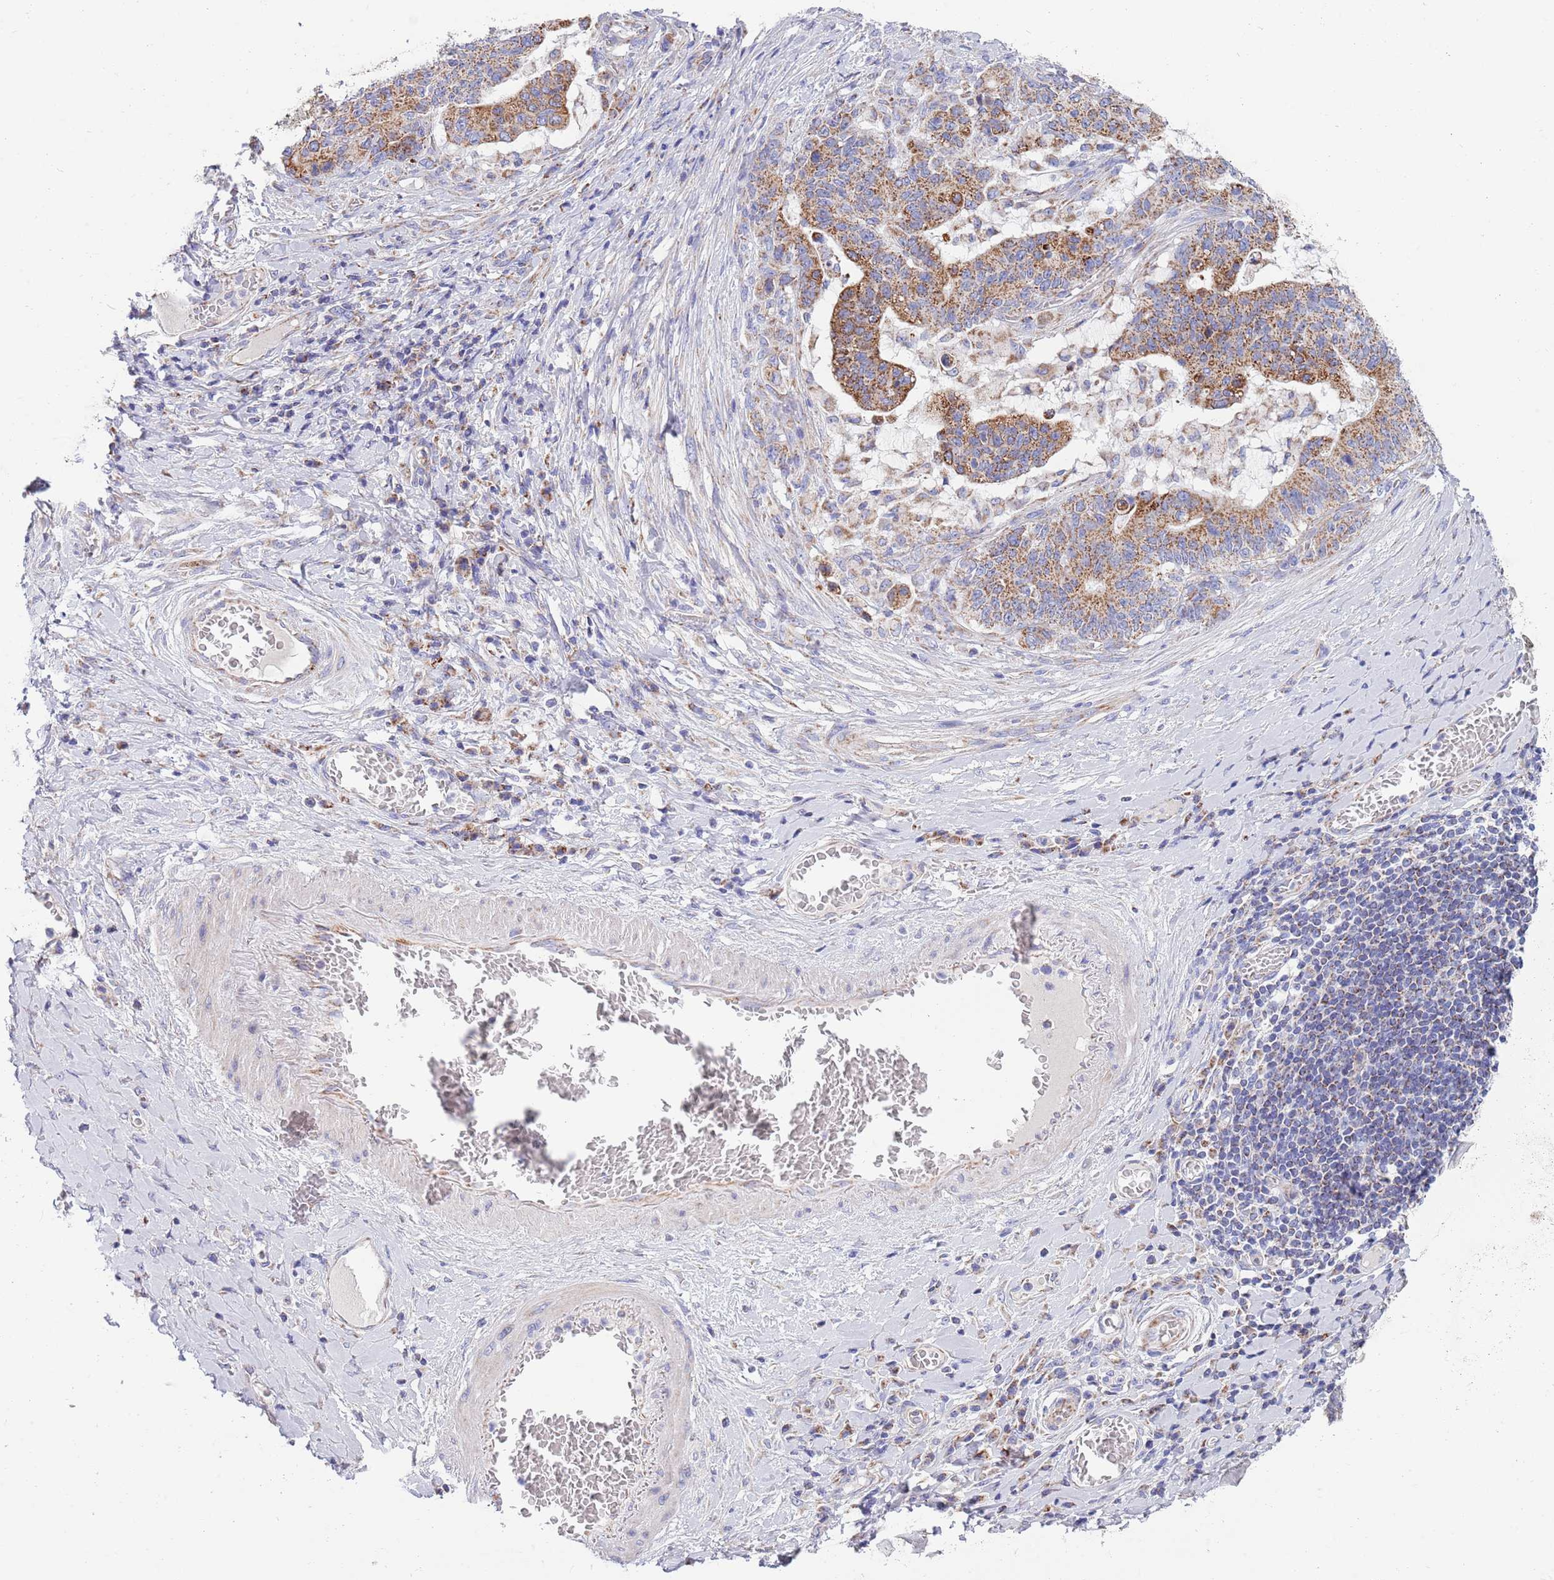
{"staining": {"intensity": "strong", "quantity": ">75%", "location": "cytoplasmic/membranous"}, "tissue": "stomach cancer", "cell_type": "Tumor cells", "image_type": "cancer", "snomed": [{"axis": "morphology", "description": "Normal tissue, NOS"}, {"axis": "morphology", "description": "Adenocarcinoma, NOS"}, {"axis": "topography", "description": "Stomach"}], "caption": "This micrograph reveals adenocarcinoma (stomach) stained with immunohistochemistry to label a protein in brown. The cytoplasmic/membranous of tumor cells show strong positivity for the protein. Nuclei are counter-stained blue.", "gene": "EMC8", "patient": {"sex": "female", "age": 64}}